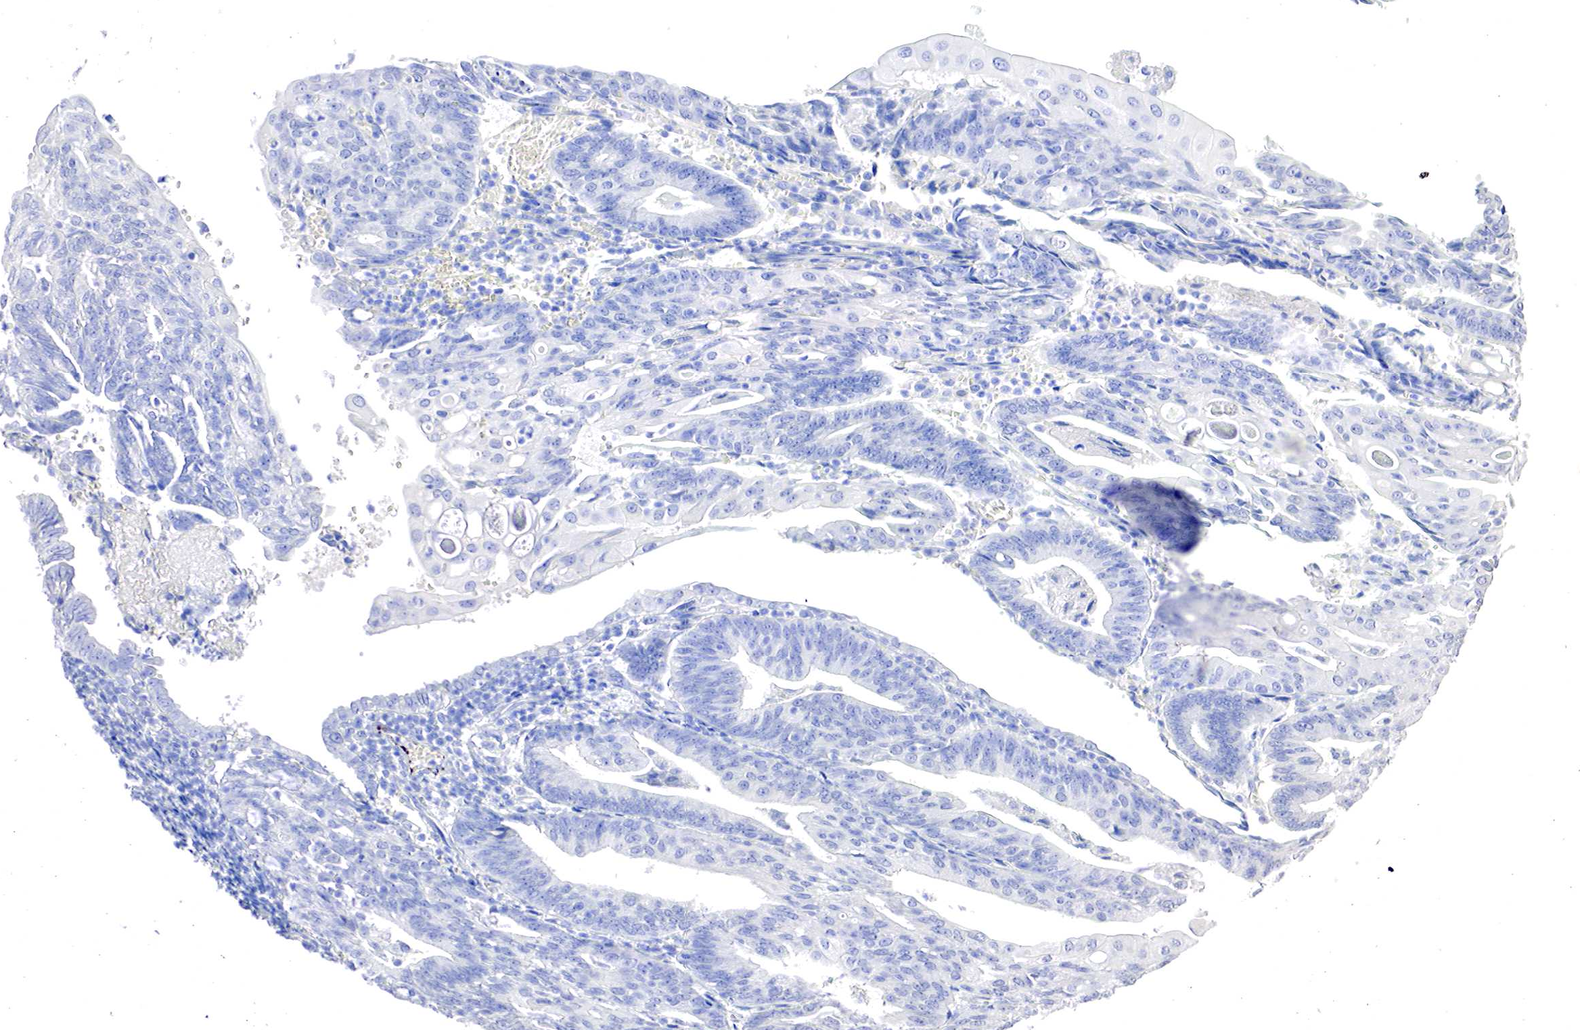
{"staining": {"intensity": "negative", "quantity": "none", "location": "none"}, "tissue": "endometrial cancer", "cell_type": "Tumor cells", "image_type": "cancer", "snomed": [{"axis": "morphology", "description": "Adenocarcinoma, NOS"}, {"axis": "topography", "description": "Endometrium"}], "caption": "DAB immunohistochemical staining of human adenocarcinoma (endometrial) reveals no significant positivity in tumor cells. The staining was performed using DAB (3,3'-diaminobenzidine) to visualize the protein expression in brown, while the nuclei were stained in blue with hematoxylin (Magnification: 20x).", "gene": "OTC", "patient": {"sex": "female", "age": 56}}